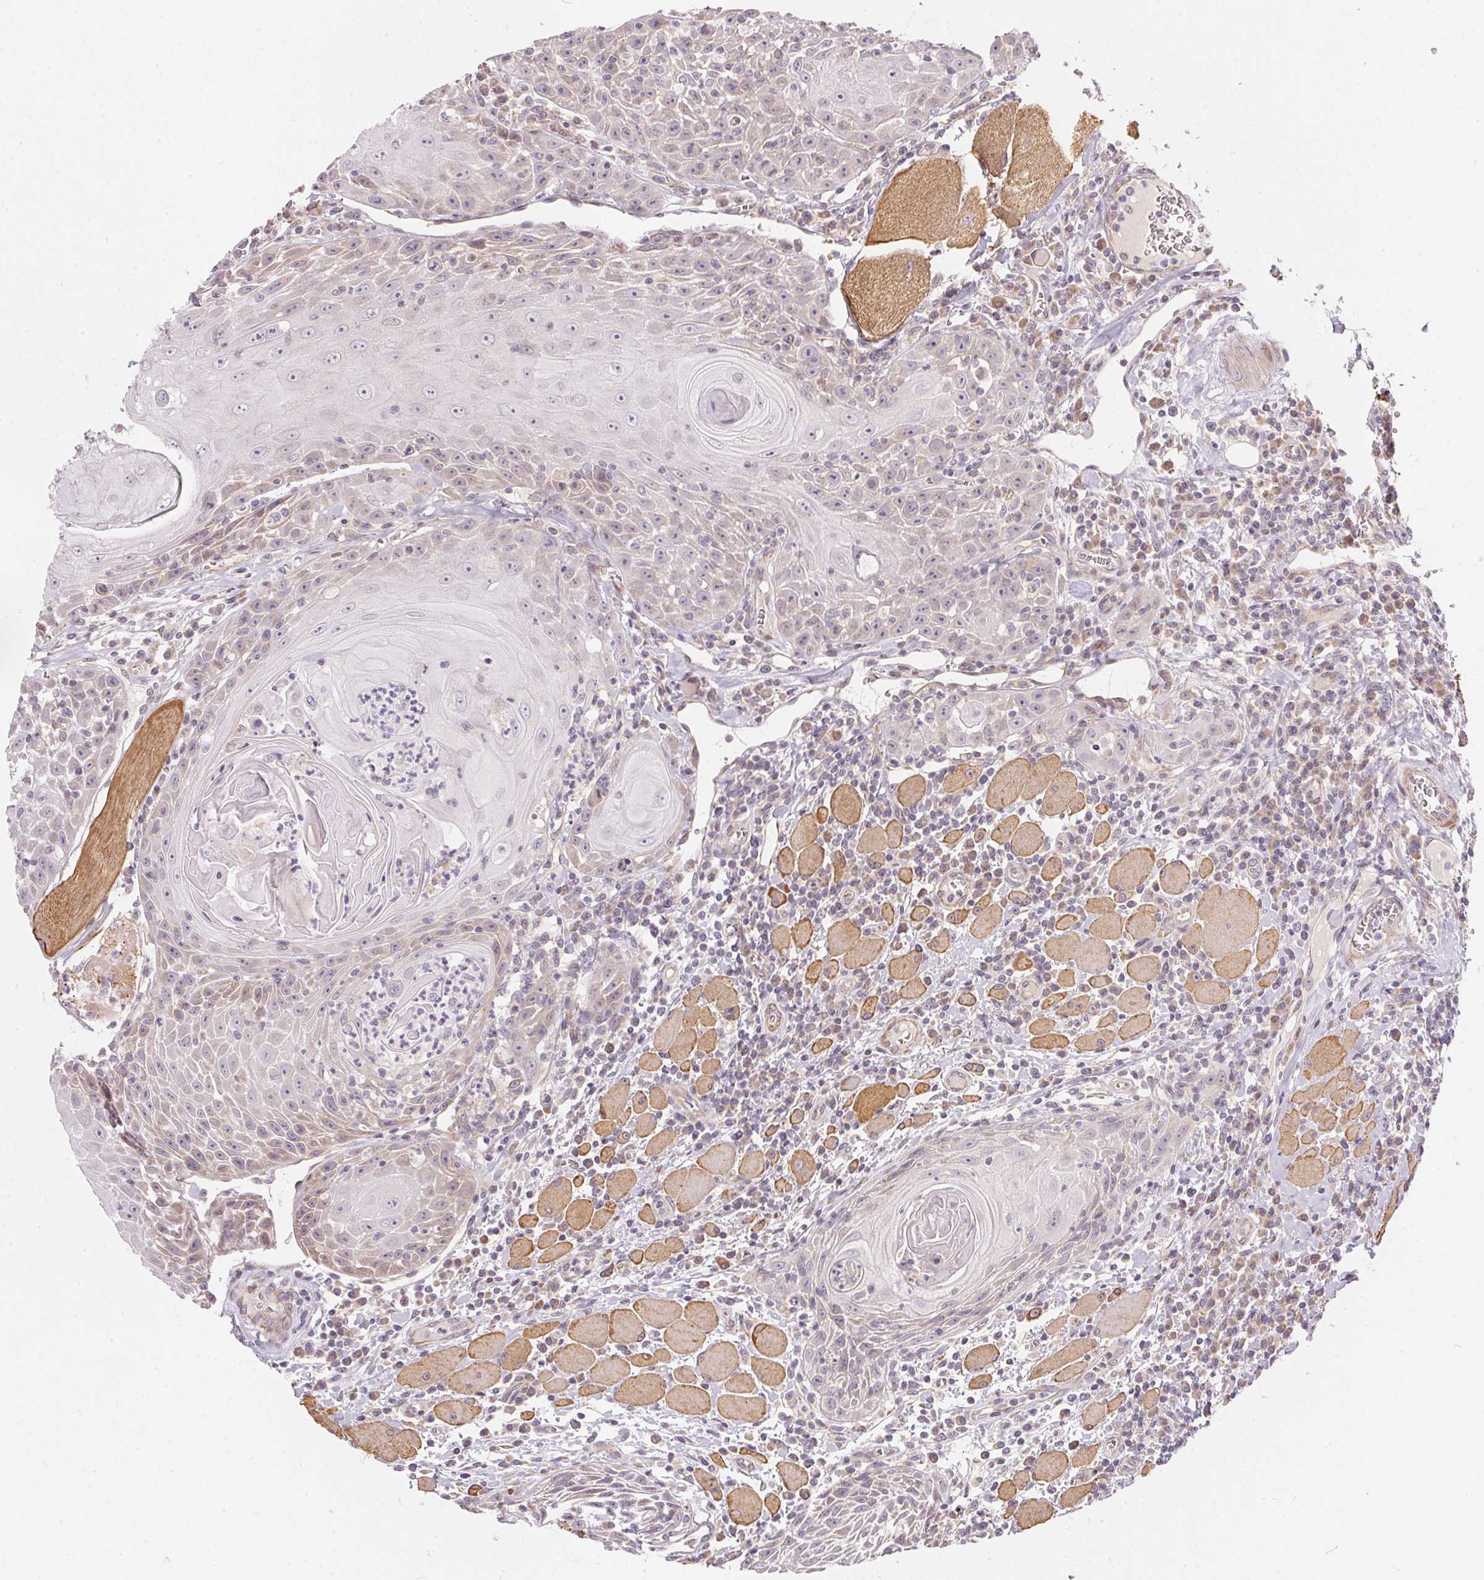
{"staining": {"intensity": "negative", "quantity": "none", "location": "none"}, "tissue": "head and neck cancer", "cell_type": "Tumor cells", "image_type": "cancer", "snomed": [{"axis": "morphology", "description": "Squamous cell carcinoma, NOS"}, {"axis": "topography", "description": "Head-Neck"}], "caption": "Image shows no significant protein expression in tumor cells of squamous cell carcinoma (head and neck). Brightfield microscopy of immunohistochemistry stained with DAB (brown) and hematoxylin (blue), captured at high magnification.", "gene": "VWA5B2", "patient": {"sex": "male", "age": 52}}